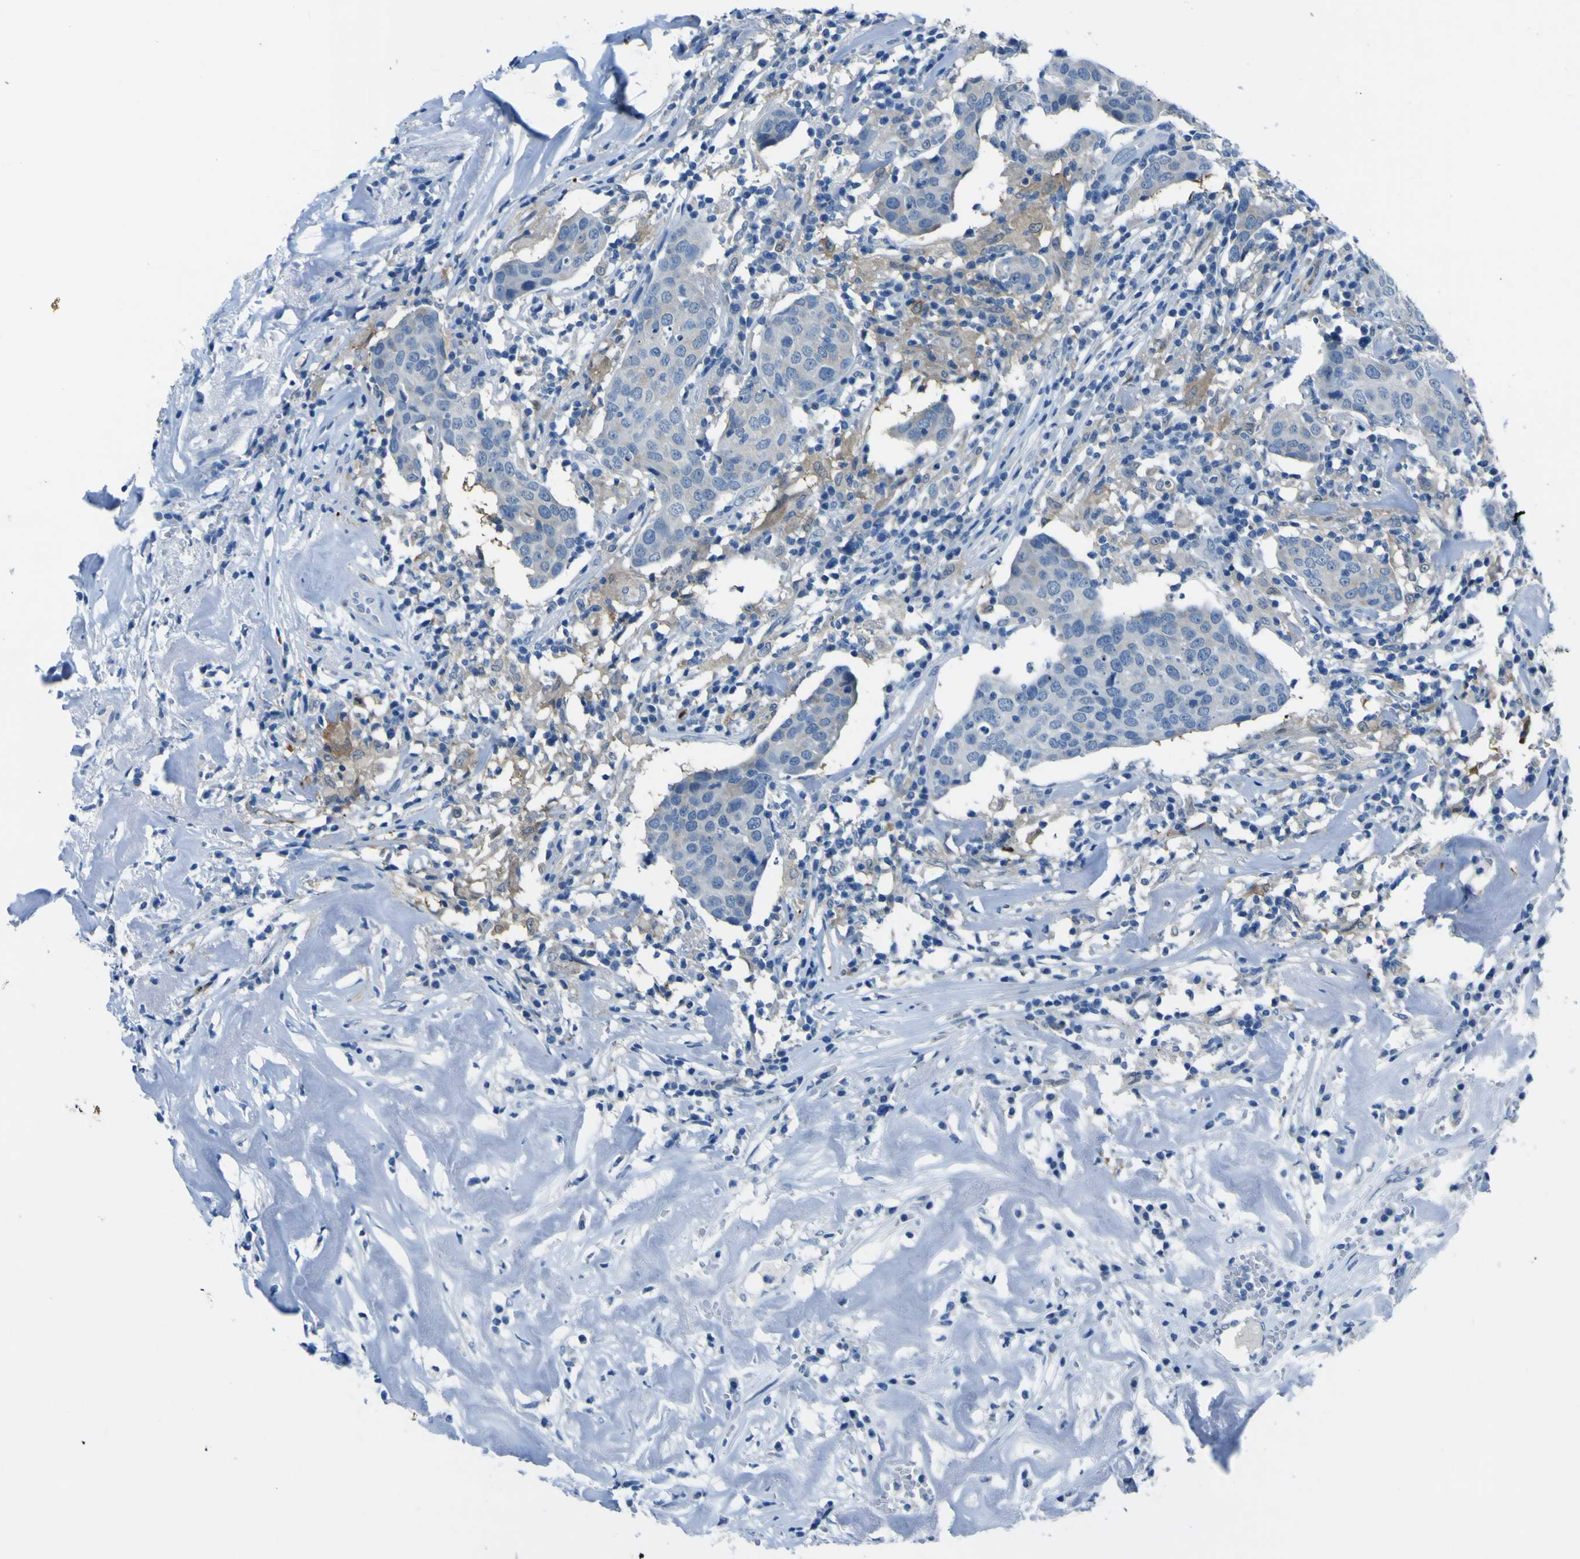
{"staining": {"intensity": "negative", "quantity": "none", "location": "none"}, "tissue": "head and neck cancer", "cell_type": "Tumor cells", "image_type": "cancer", "snomed": [{"axis": "morphology", "description": "Adenocarcinoma, NOS"}, {"axis": "topography", "description": "Salivary gland"}, {"axis": "topography", "description": "Head-Neck"}], "caption": "A histopathology image of head and neck cancer (adenocarcinoma) stained for a protein displays no brown staining in tumor cells.", "gene": "PHKG1", "patient": {"sex": "female", "age": 65}}